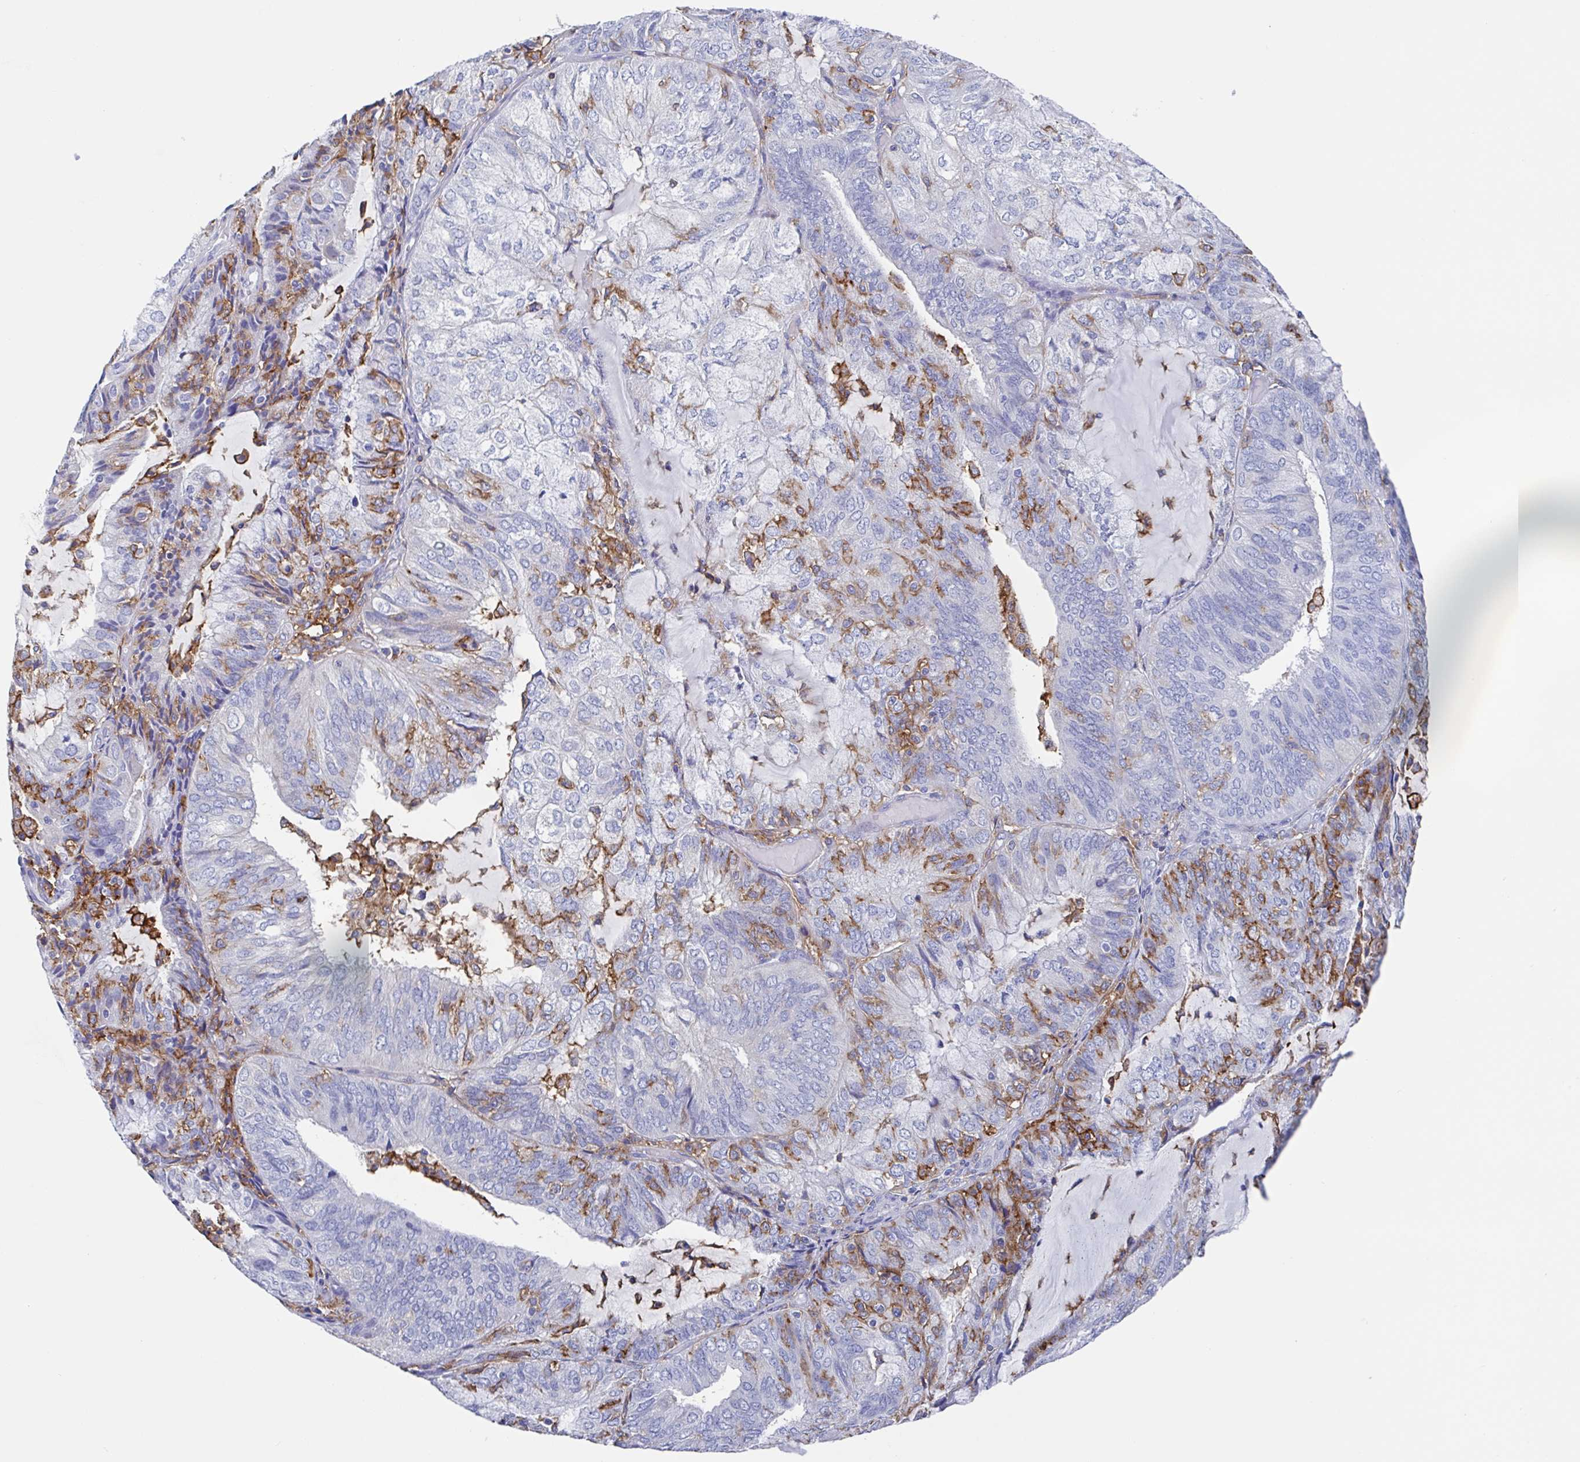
{"staining": {"intensity": "negative", "quantity": "none", "location": "none"}, "tissue": "endometrial cancer", "cell_type": "Tumor cells", "image_type": "cancer", "snomed": [{"axis": "morphology", "description": "Adenocarcinoma, NOS"}, {"axis": "topography", "description": "Endometrium"}], "caption": "The histopathology image reveals no significant staining in tumor cells of adenocarcinoma (endometrial). (Stains: DAB immunohistochemistry with hematoxylin counter stain, Microscopy: brightfield microscopy at high magnification).", "gene": "FCGR3A", "patient": {"sex": "female", "age": 81}}